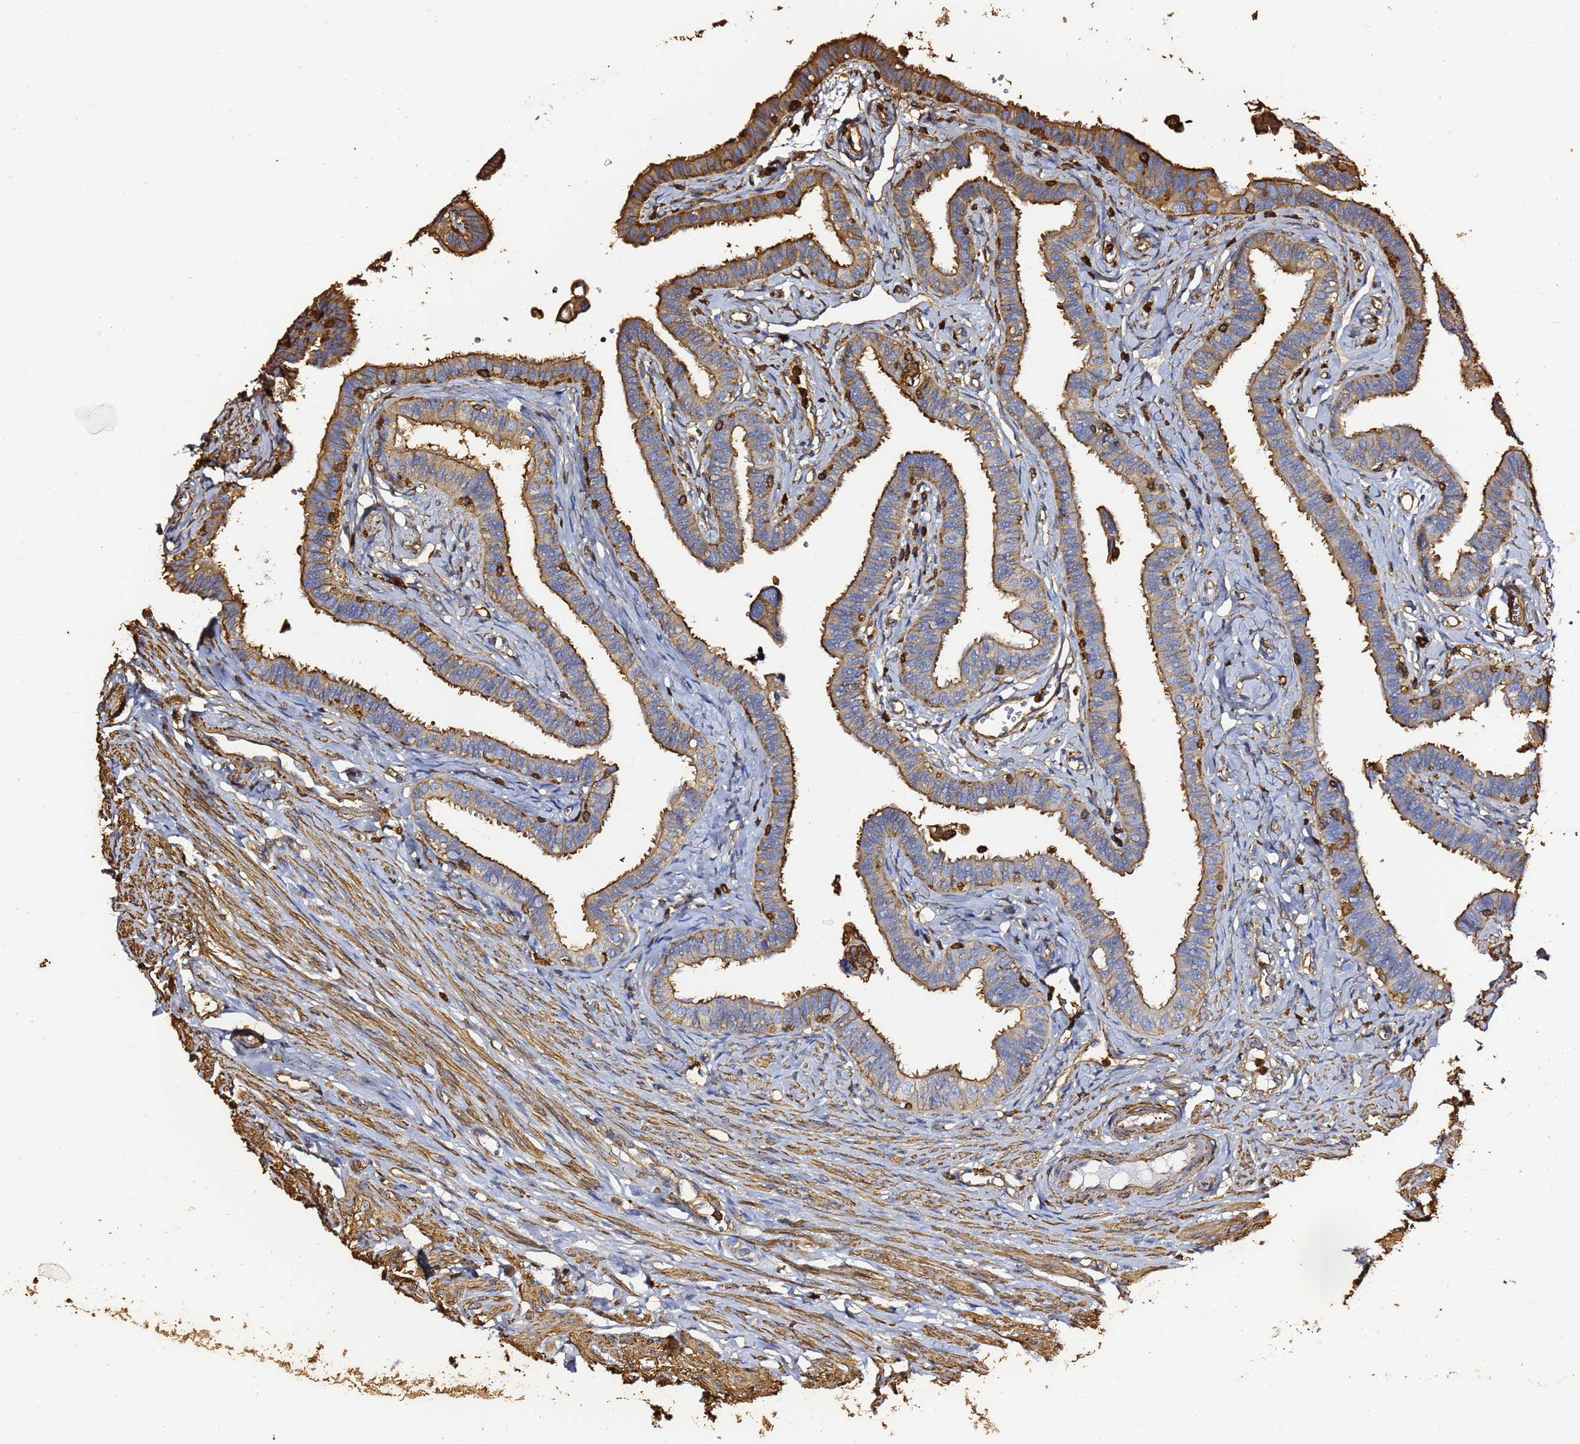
{"staining": {"intensity": "moderate", "quantity": ">75%", "location": "cytoplasmic/membranous"}, "tissue": "fallopian tube", "cell_type": "Glandular cells", "image_type": "normal", "snomed": [{"axis": "morphology", "description": "Normal tissue, NOS"}, {"axis": "morphology", "description": "Carcinoma, NOS"}, {"axis": "topography", "description": "Fallopian tube"}, {"axis": "topography", "description": "Ovary"}], "caption": "Benign fallopian tube displays moderate cytoplasmic/membranous expression in about >75% of glandular cells The staining was performed using DAB to visualize the protein expression in brown, while the nuclei were stained in blue with hematoxylin (Magnification: 20x)..", "gene": "ACTA1", "patient": {"sex": "female", "age": 59}}